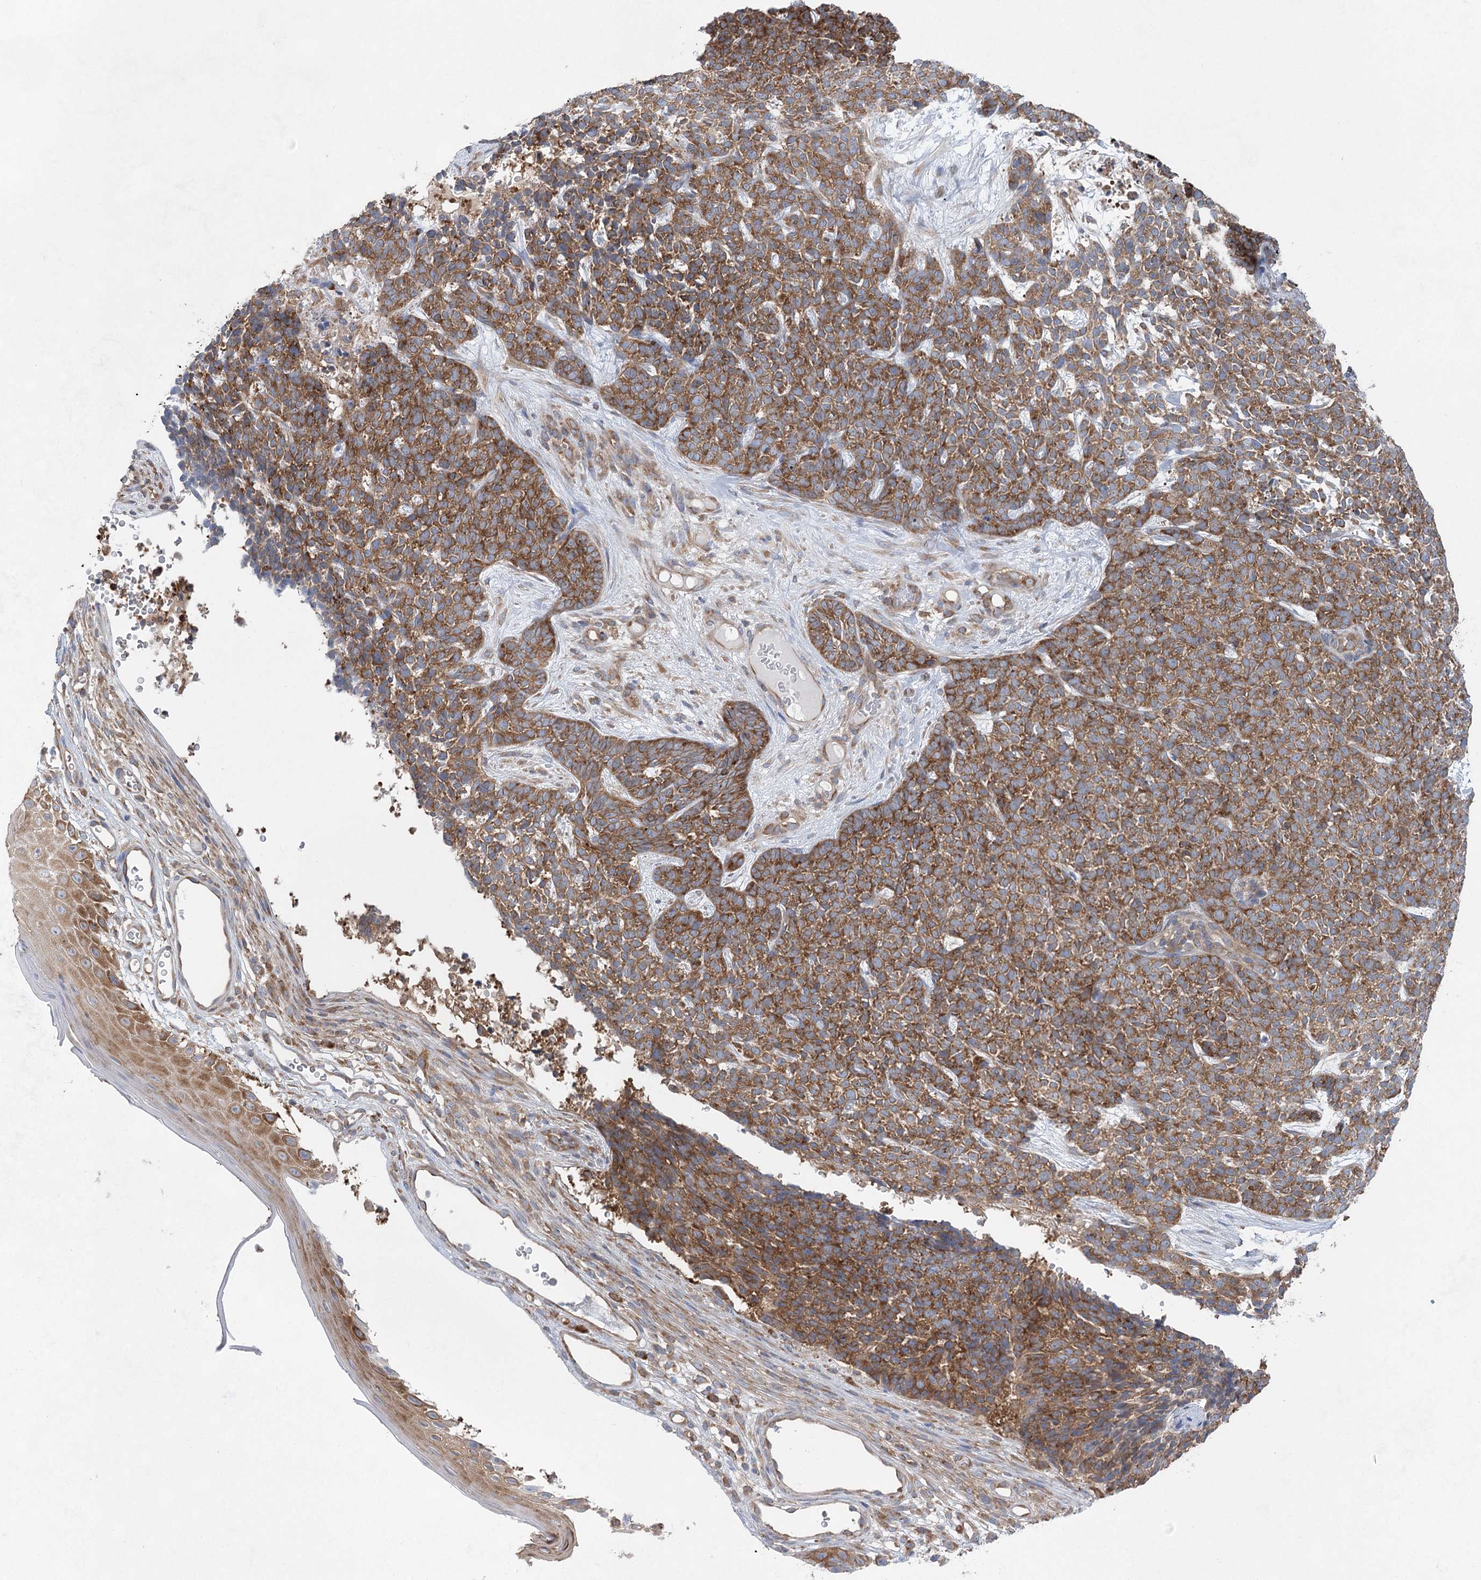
{"staining": {"intensity": "strong", "quantity": ">75%", "location": "cytoplasmic/membranous"}, "tissue": "skin cancer", "cell_type": "Tumor cells", "image_type": "cancer", "snomed": [{"axis": "morphology", "description": "Basal cell carcinoma"}, {"axis": "topography", "description": "Skin"}], "caption": "A high-resolution histopathology image shows IHC staining of skin cancer (basal cell carcinoma), which displays strong cytoplasmic/membranous positivity in approximately >75% of tumor cells. Using DAB (3,3'-diaminobenzidine) (brown) and hematoxylin (blue) stains, captured at high magnification using brightfield microscopy.", "gene": "EIF3A", "patient": {"sex": "female", "age": 84}}